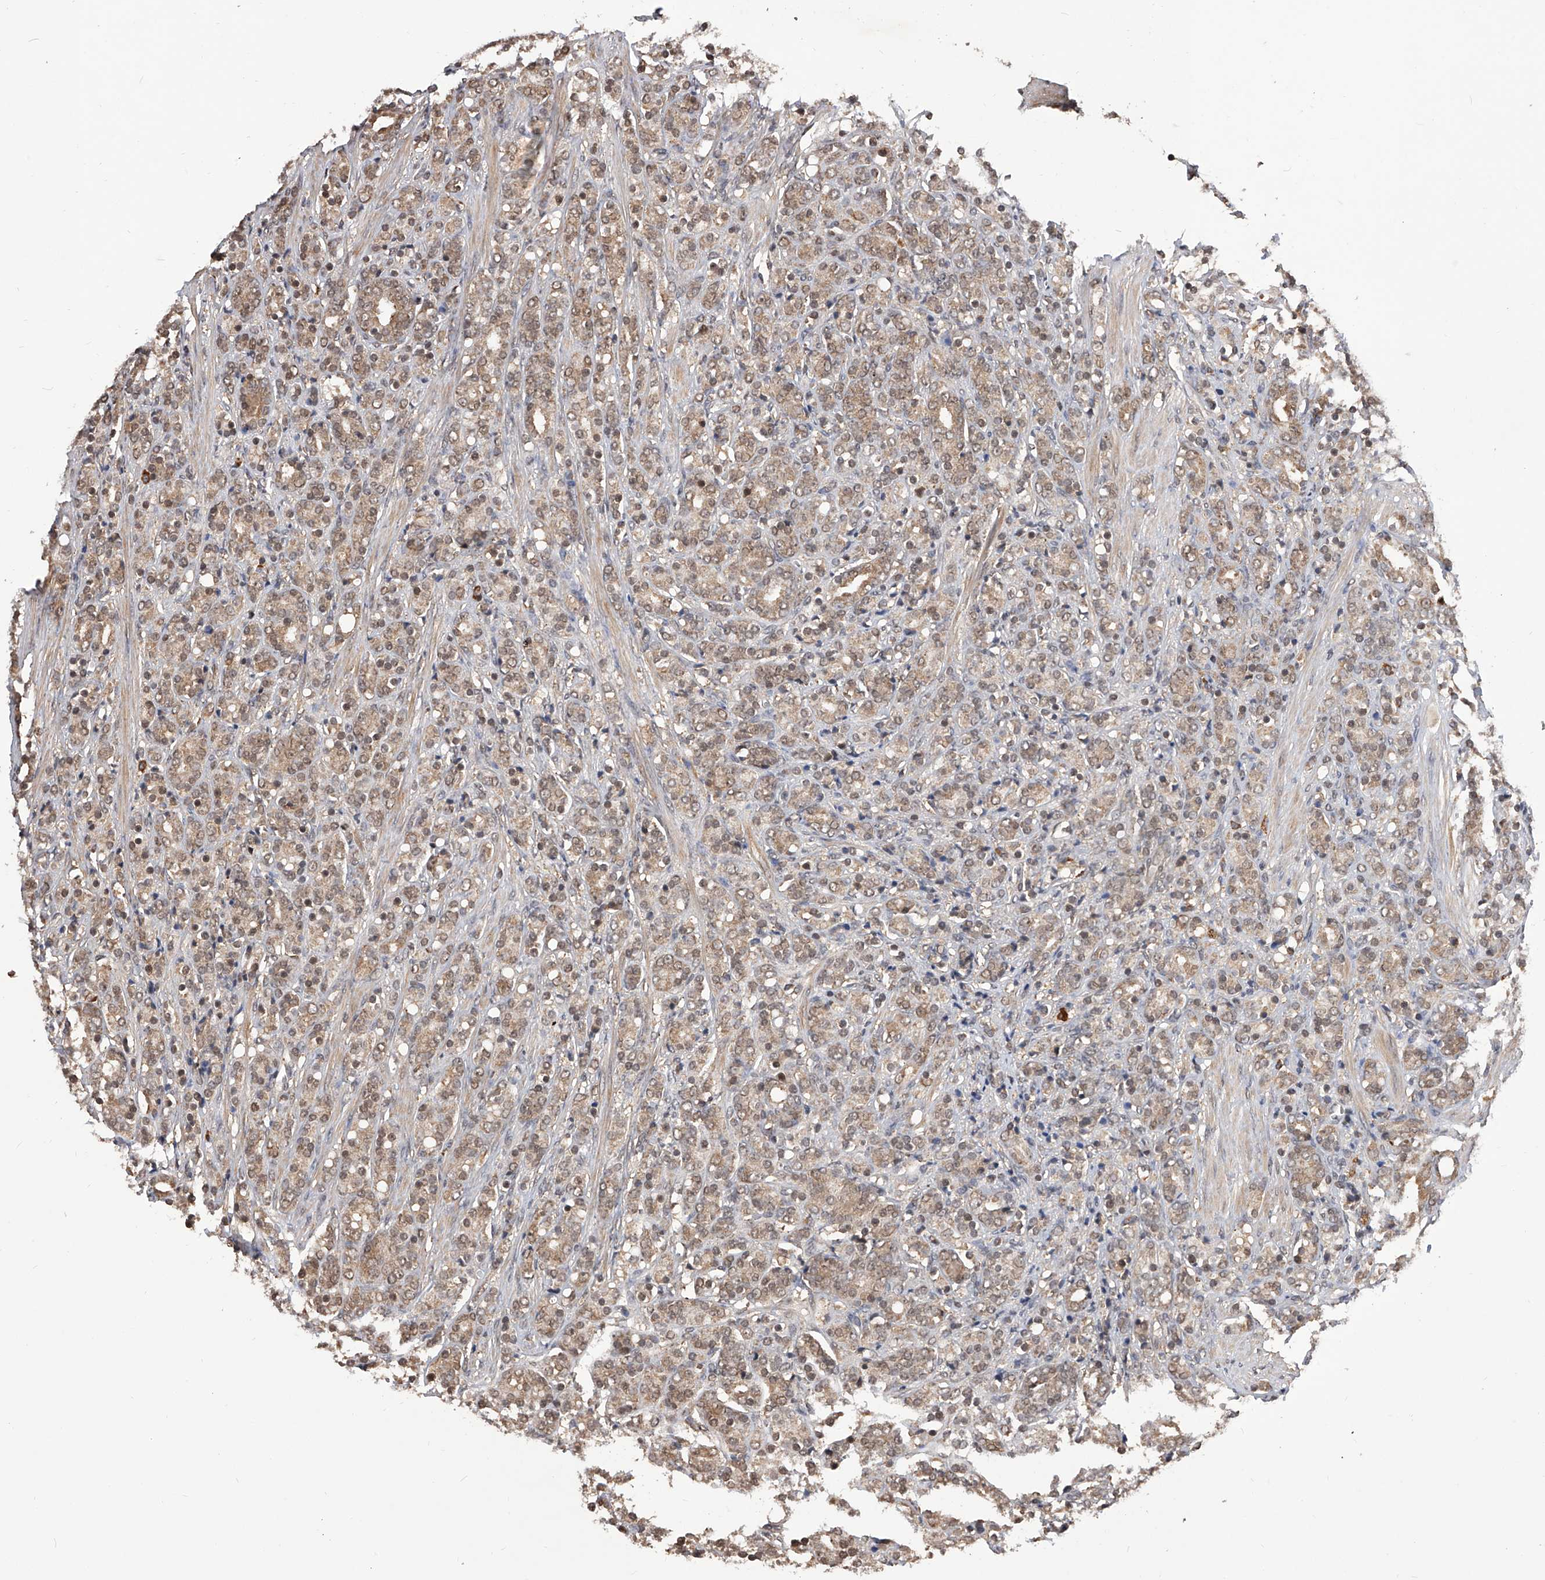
{"staining": {"intensity": "moderate", "quantity": ">75%", "location": "cytoplasmic/membranous,nuclear"}, "tissue": "prostate cancer", "cell_type": "Tumor cells", "image_type": "cancer", "snomed": [{"axis": "morphology", "description": "Adenocarcinoma, High grade"}, {"axis": "topography", "description": "Prostate"}], "caption": "Immunohistochemical staining of human prostate adenocarcinoma (high-grade) reveals moderate cytoplasmic/membranous and nuclear protein positivity in about >75% of tumor cells.", "gene": "GMDS", "patient": {"sex": "male", "age": 62}}